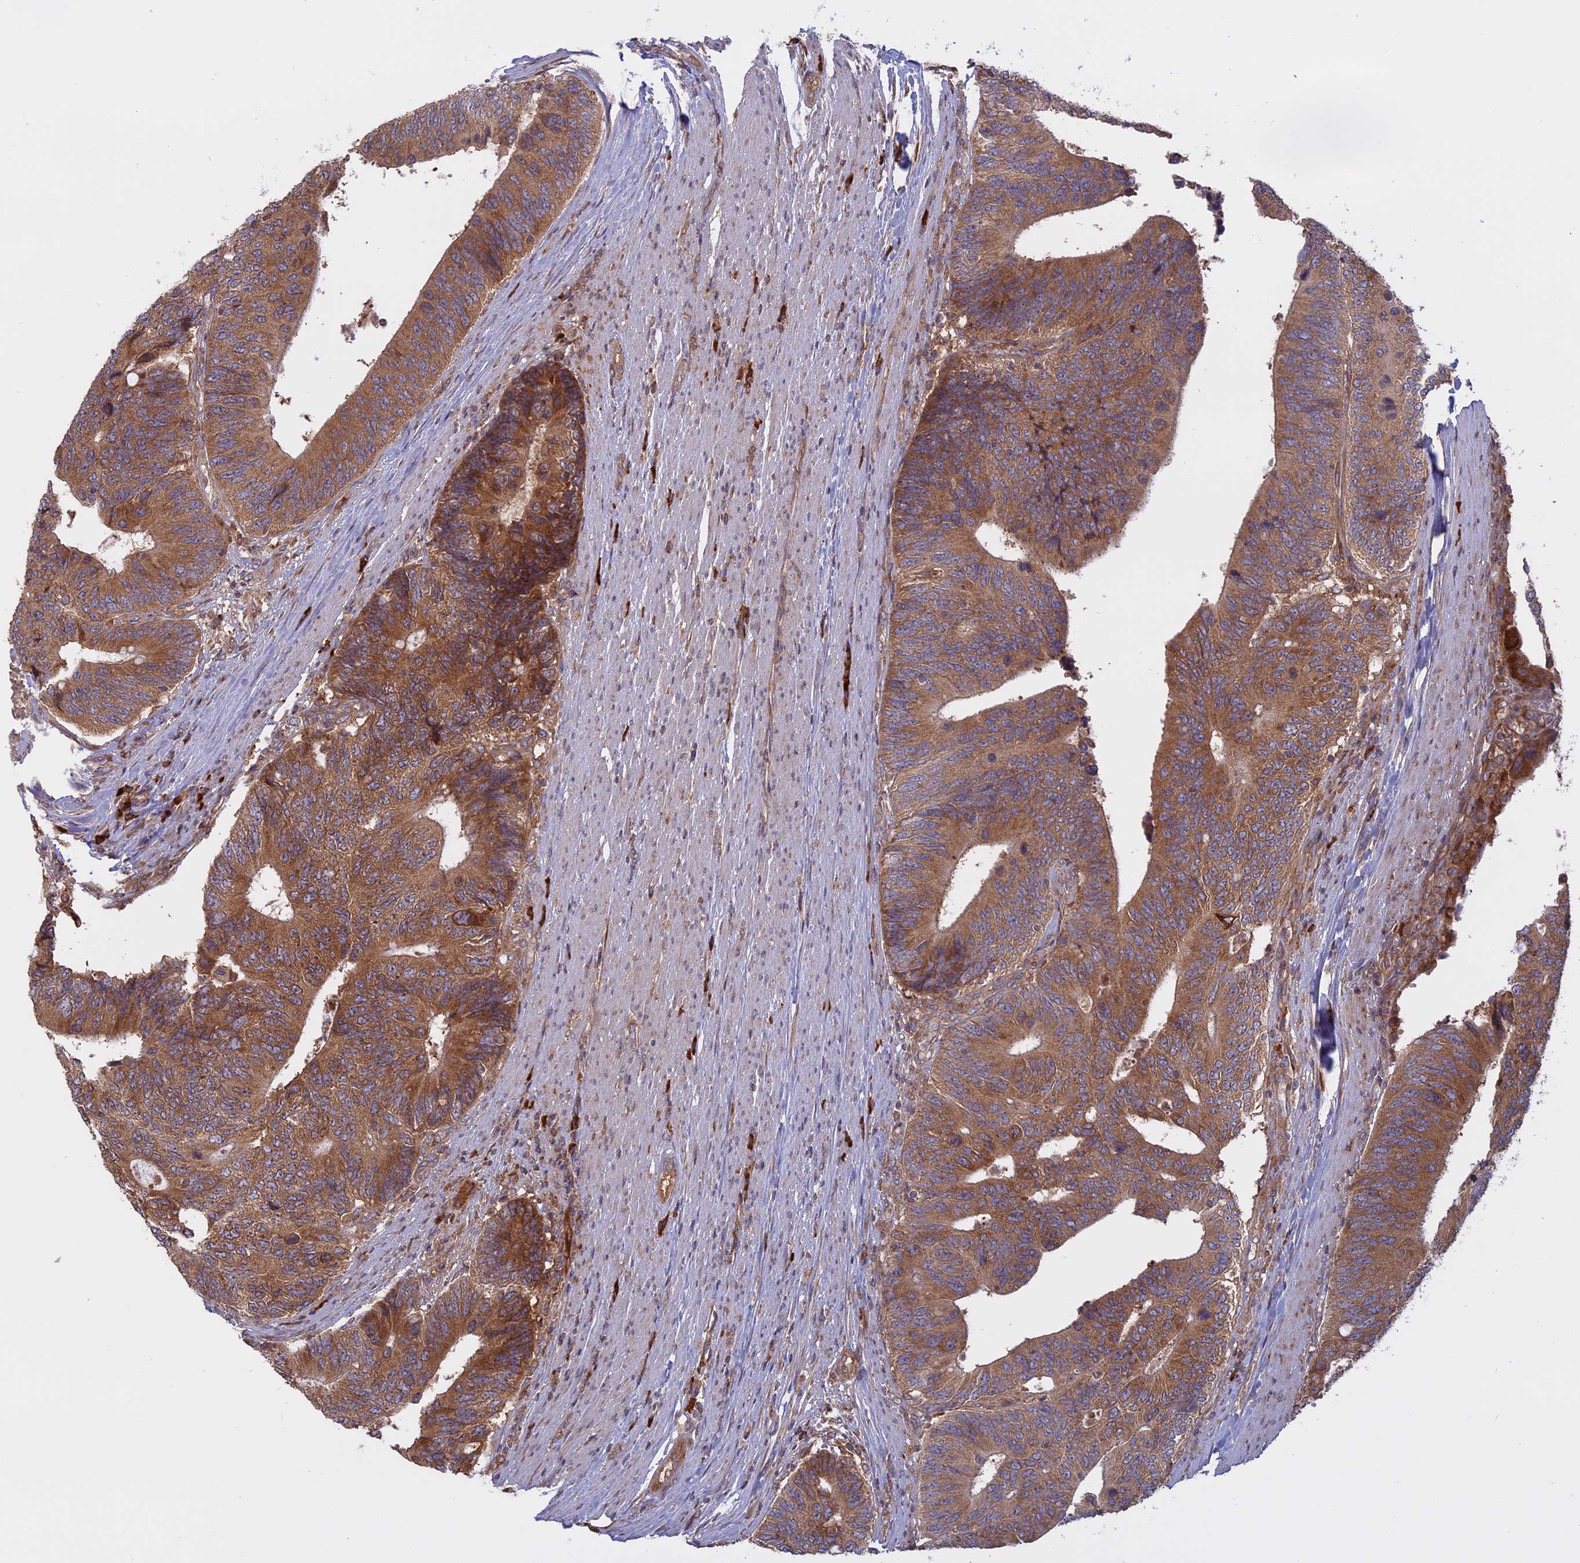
{"staining": {"intensity": "moderate", "quantity": ">75%", "location": "cytoplasmic/membranous"}, "tissue": "colorectal cancer", "cell_type": "Tumor cells", "image_type": "cancer", "snomed": [{"axis": "morphology", "description": "Adenocarcinoma, NOS"}, {"axis": "topography", "description": "Colon"}], "caption": "Immunohistochemistry of human colorectal cancer (adenocarcinoma) demonstrates medium levels of moderate cytoplasmic/membranous staining in approximately >75% of tumor cells.", "gene": "TMEM208", "patient": {"sex": "male", "age": 87}}